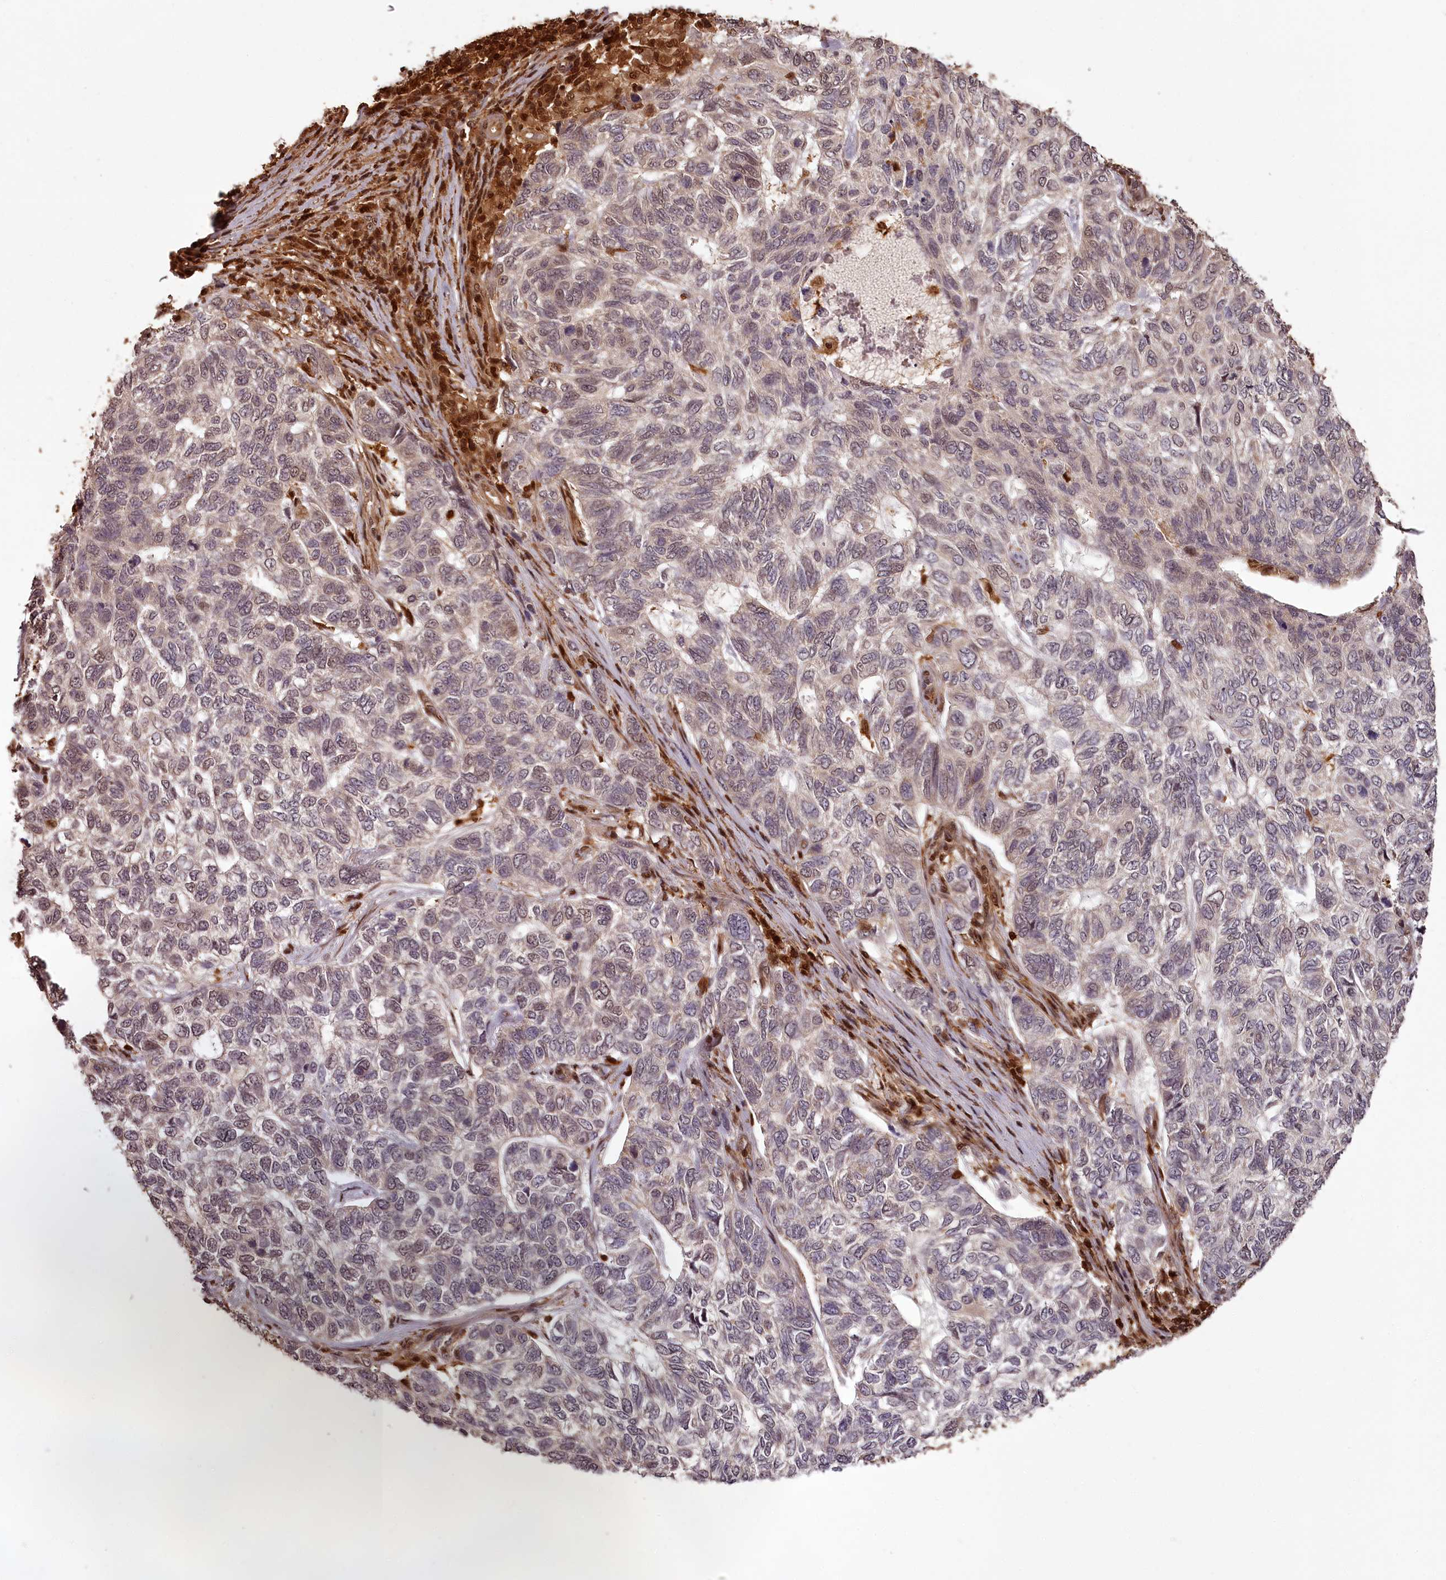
{"staining": {"intensity": "weak", "quantity": "<25%", "location": "nuclear"}, "tissue": "skin cancer", "cell_type": "Tumor cells", "image_type": "cancer", "snomed": [{"axis": "morphology", "description": "Basal cell carcinoma"}, {"axis": "topography", "description": "Skin"}], "caption": "This is an immunohistochemistry (IHC) image of human skin basal cell carcinoma. There is no positivity in tumor cells.", "gene": "NPRL2", "patient": {"sex": "female", "age": 65}}